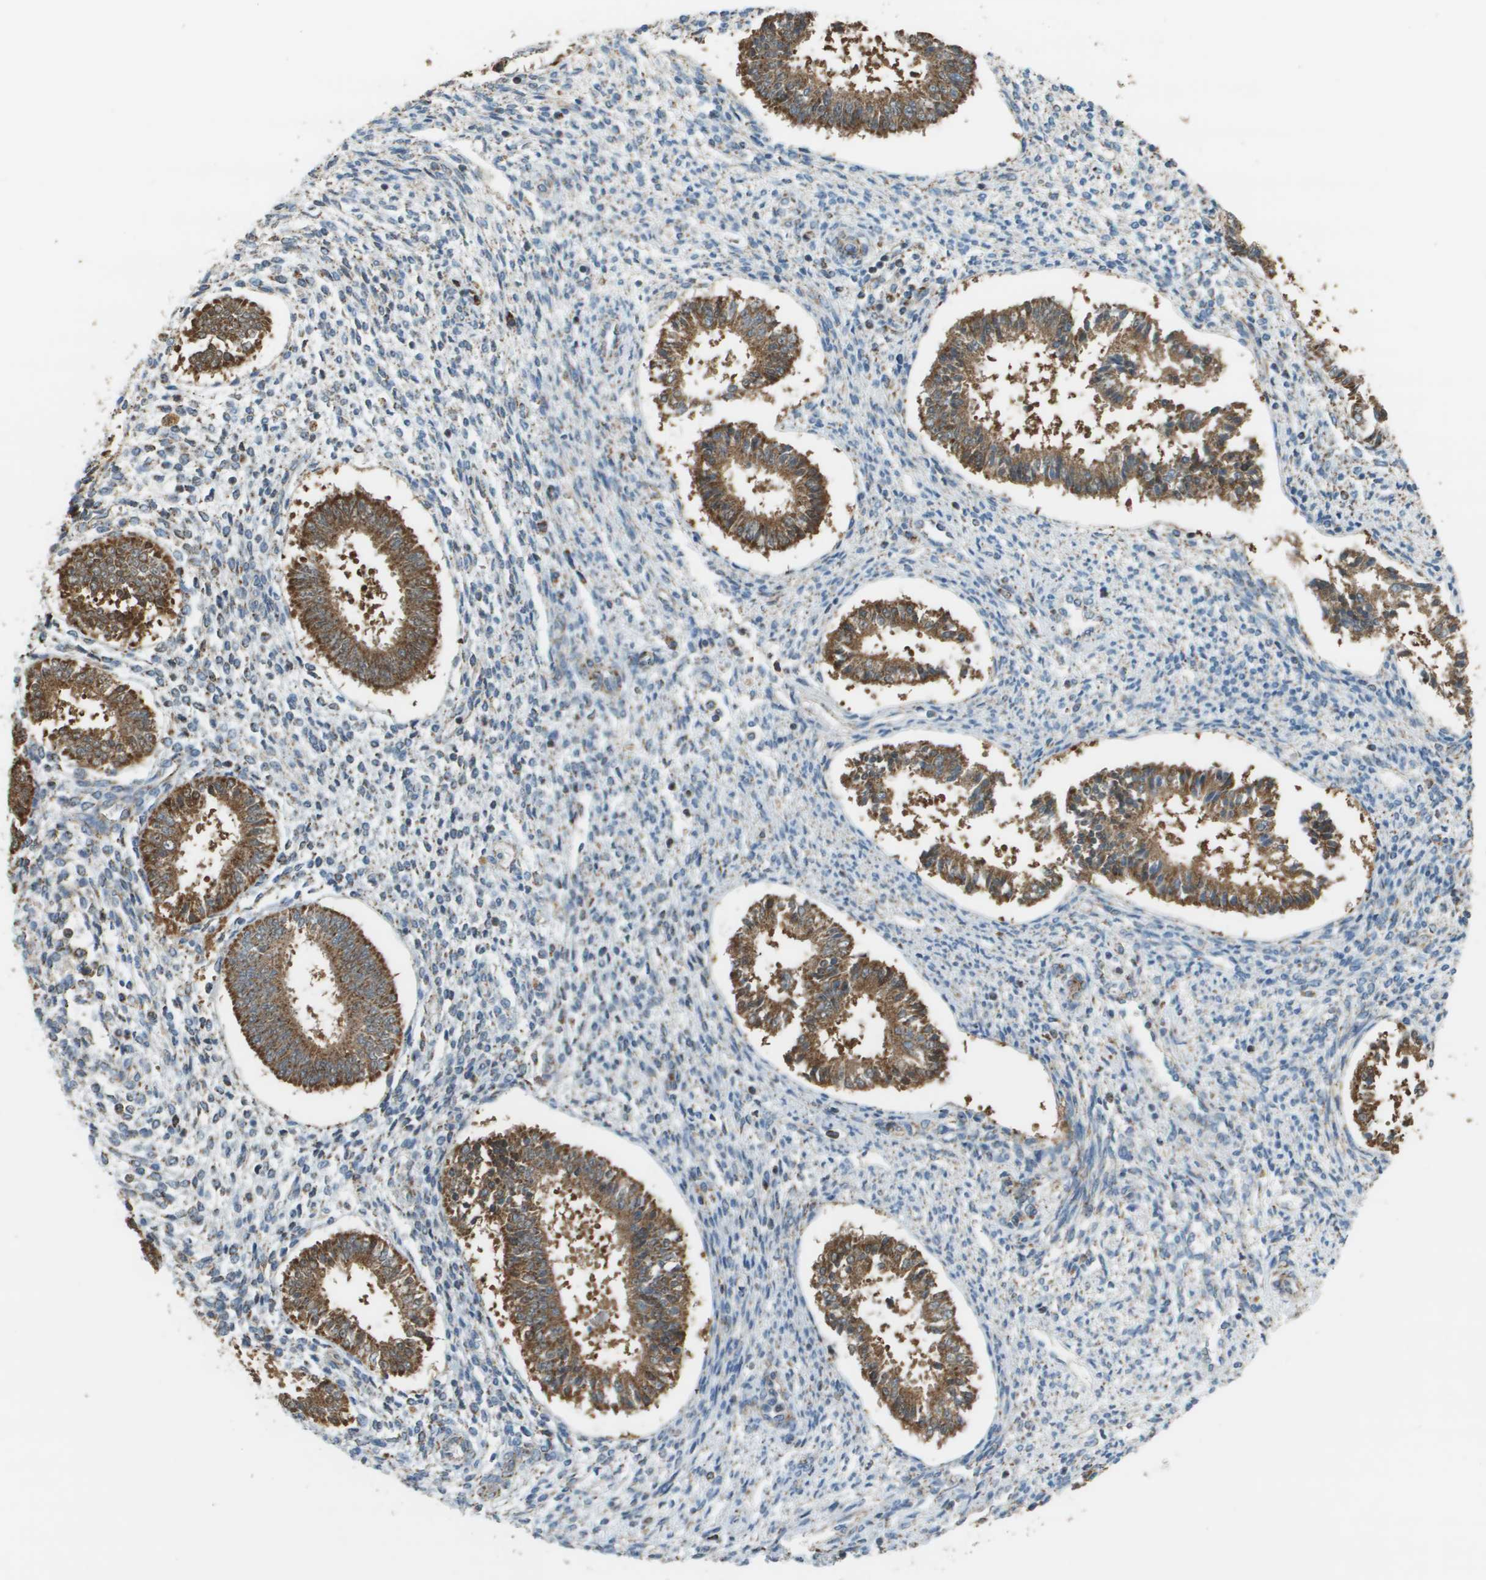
{"staining": {"intensity": "weak", "quantity": "<25%", "location": "cytoplasmic/membranous"}, "tissue": "endometrium", "cell_type": "Cells in endometrial stroma", "image_type": "normal", "snomed": [{"axis": "morphology", "description": "Normal tissue, NOS"}, {"axis": "topography", "description": "Endometrium"}], "caption": "Endometrium stained for a protein using IHC shows no staining cells in endometrial stroma.", "gene": "FH", "patient": {"sex": "female", "age": 35}}